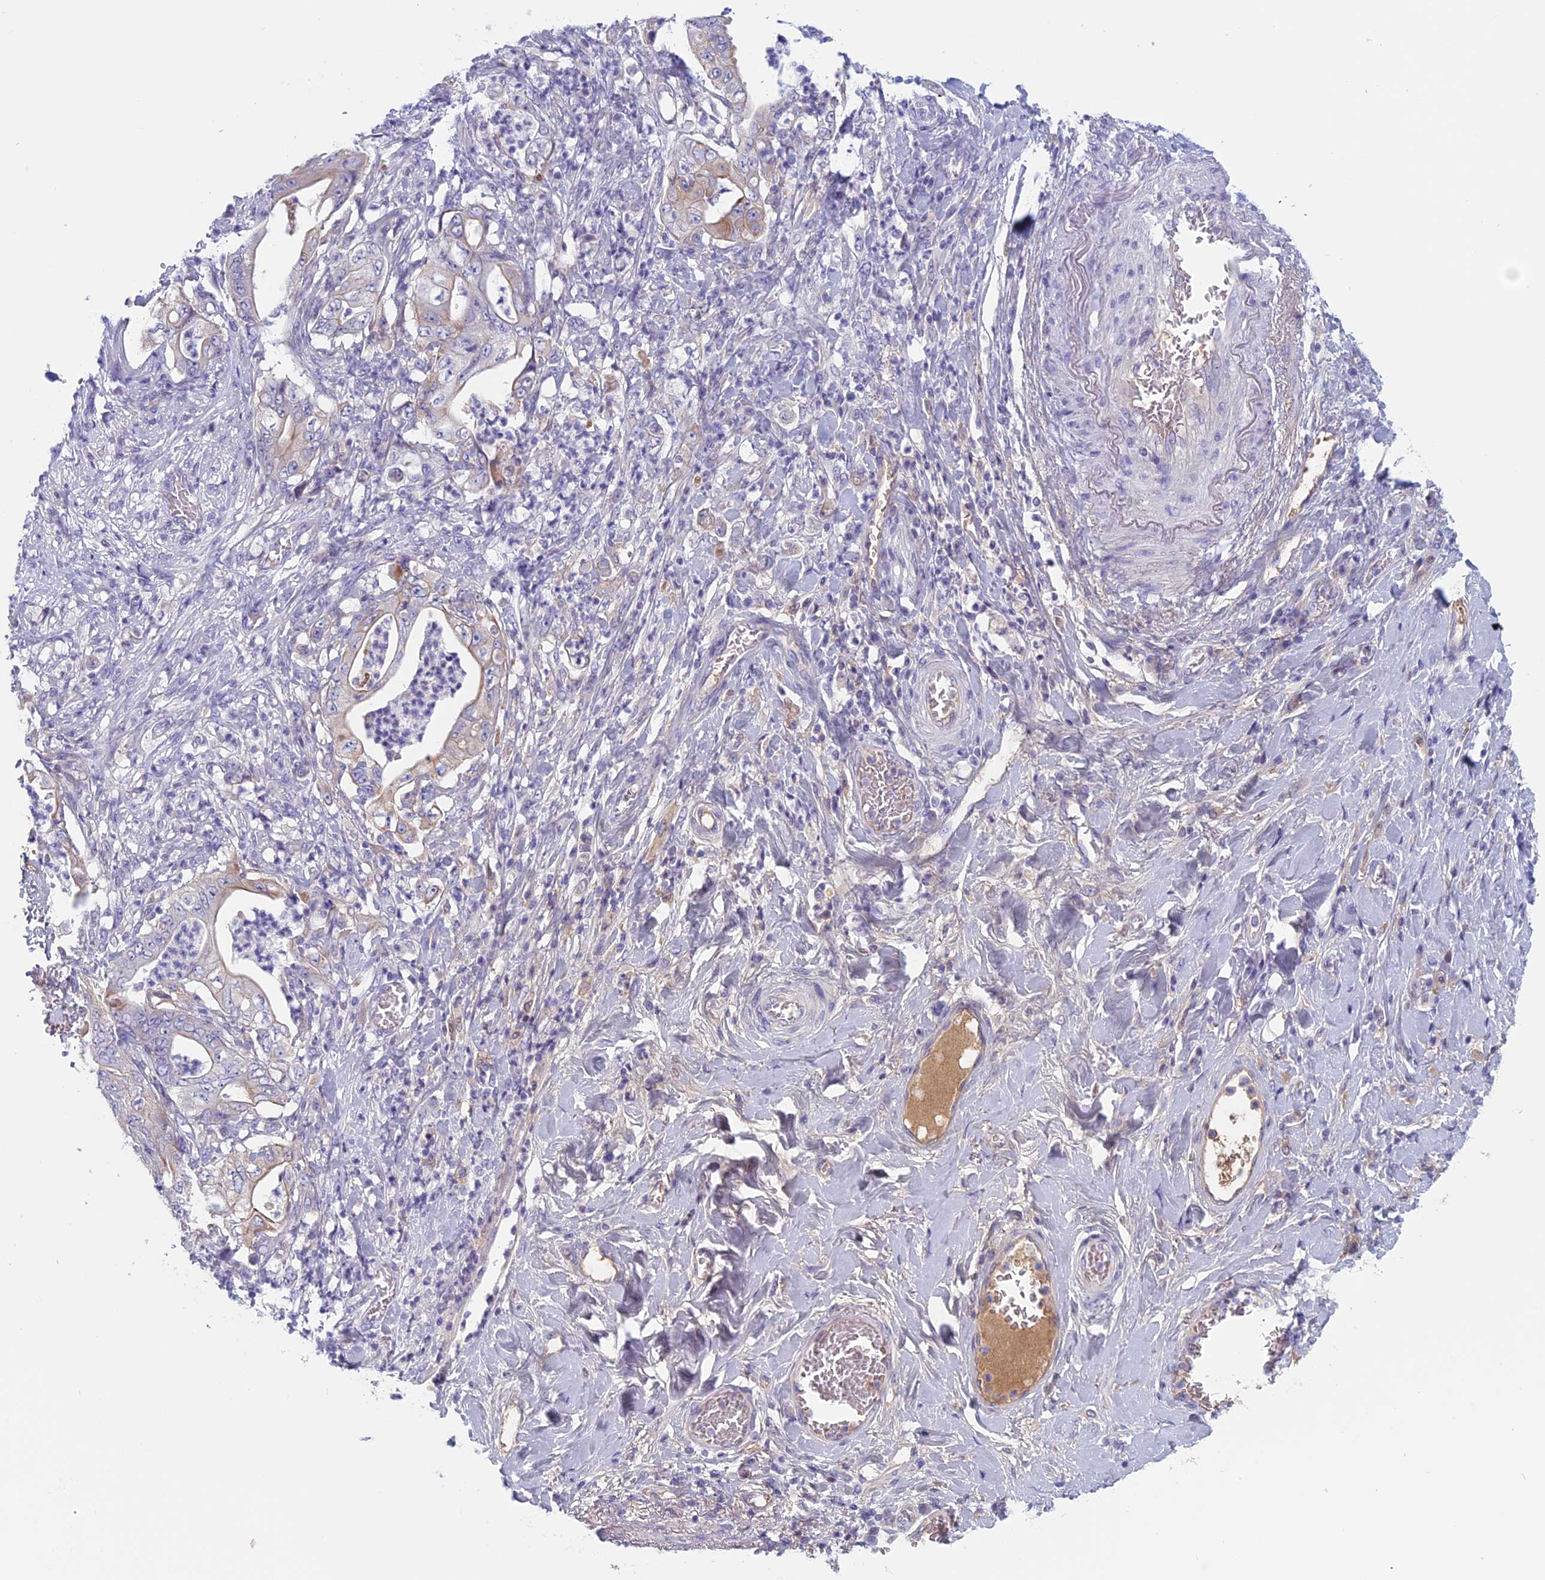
{"staining": {"intensity": "negative", "quantity": "none", "location": "none"}, "tissue": "stomach cancer", "cell_type": "Tumor cells", "image_type": "cancer", "snomed": [{"axis": "morphology", "description": "Adenocarcinoma, NOS"}, {"axis": "topography", "description": "Stomach"}], "caption": "A micrograph of stomach adenocarcinoma stained for a protein shows no brown staining in tumor cells.", "gene": "ANGPTL2", "patient": {"sex": "female", "age": 73}}